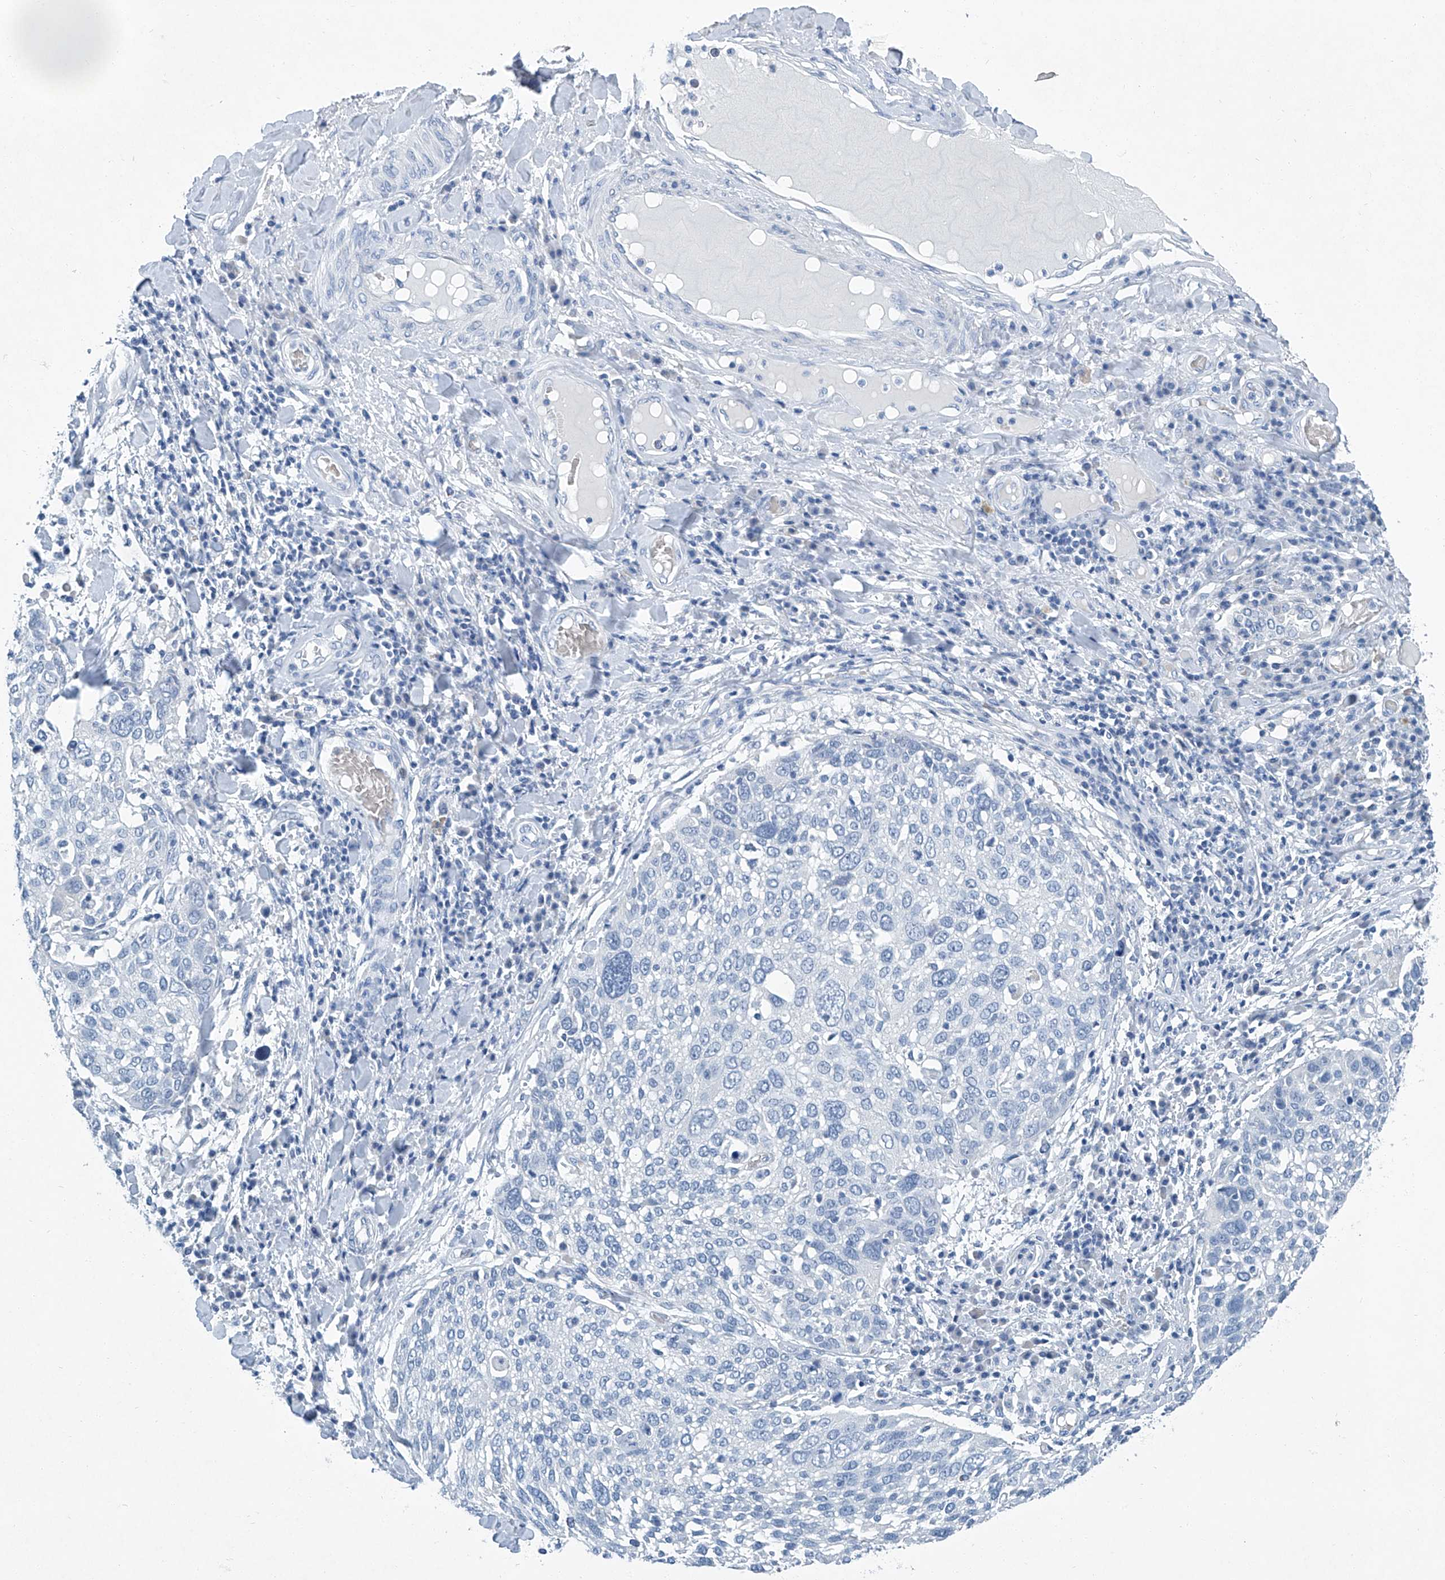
{"staining": {"intensity": "negative", "quantity": "none", "location": "none"}, "tissue": "lung cancer", "cell_type": "Tumor cells", "image_type": "cancer", "snomed": [{"axis": "morphology", "description": "Squamous cell carcinoma, NOS"}, {"axis": "topography", "description": "Lung"}], "caption": "This is an IHC micrograph of lung cancer (squamous cell carcinoma). There is no positivity in tumor cells.", "gene": "CYP2A7", "patient": {"sex": "male", "age": 65}}